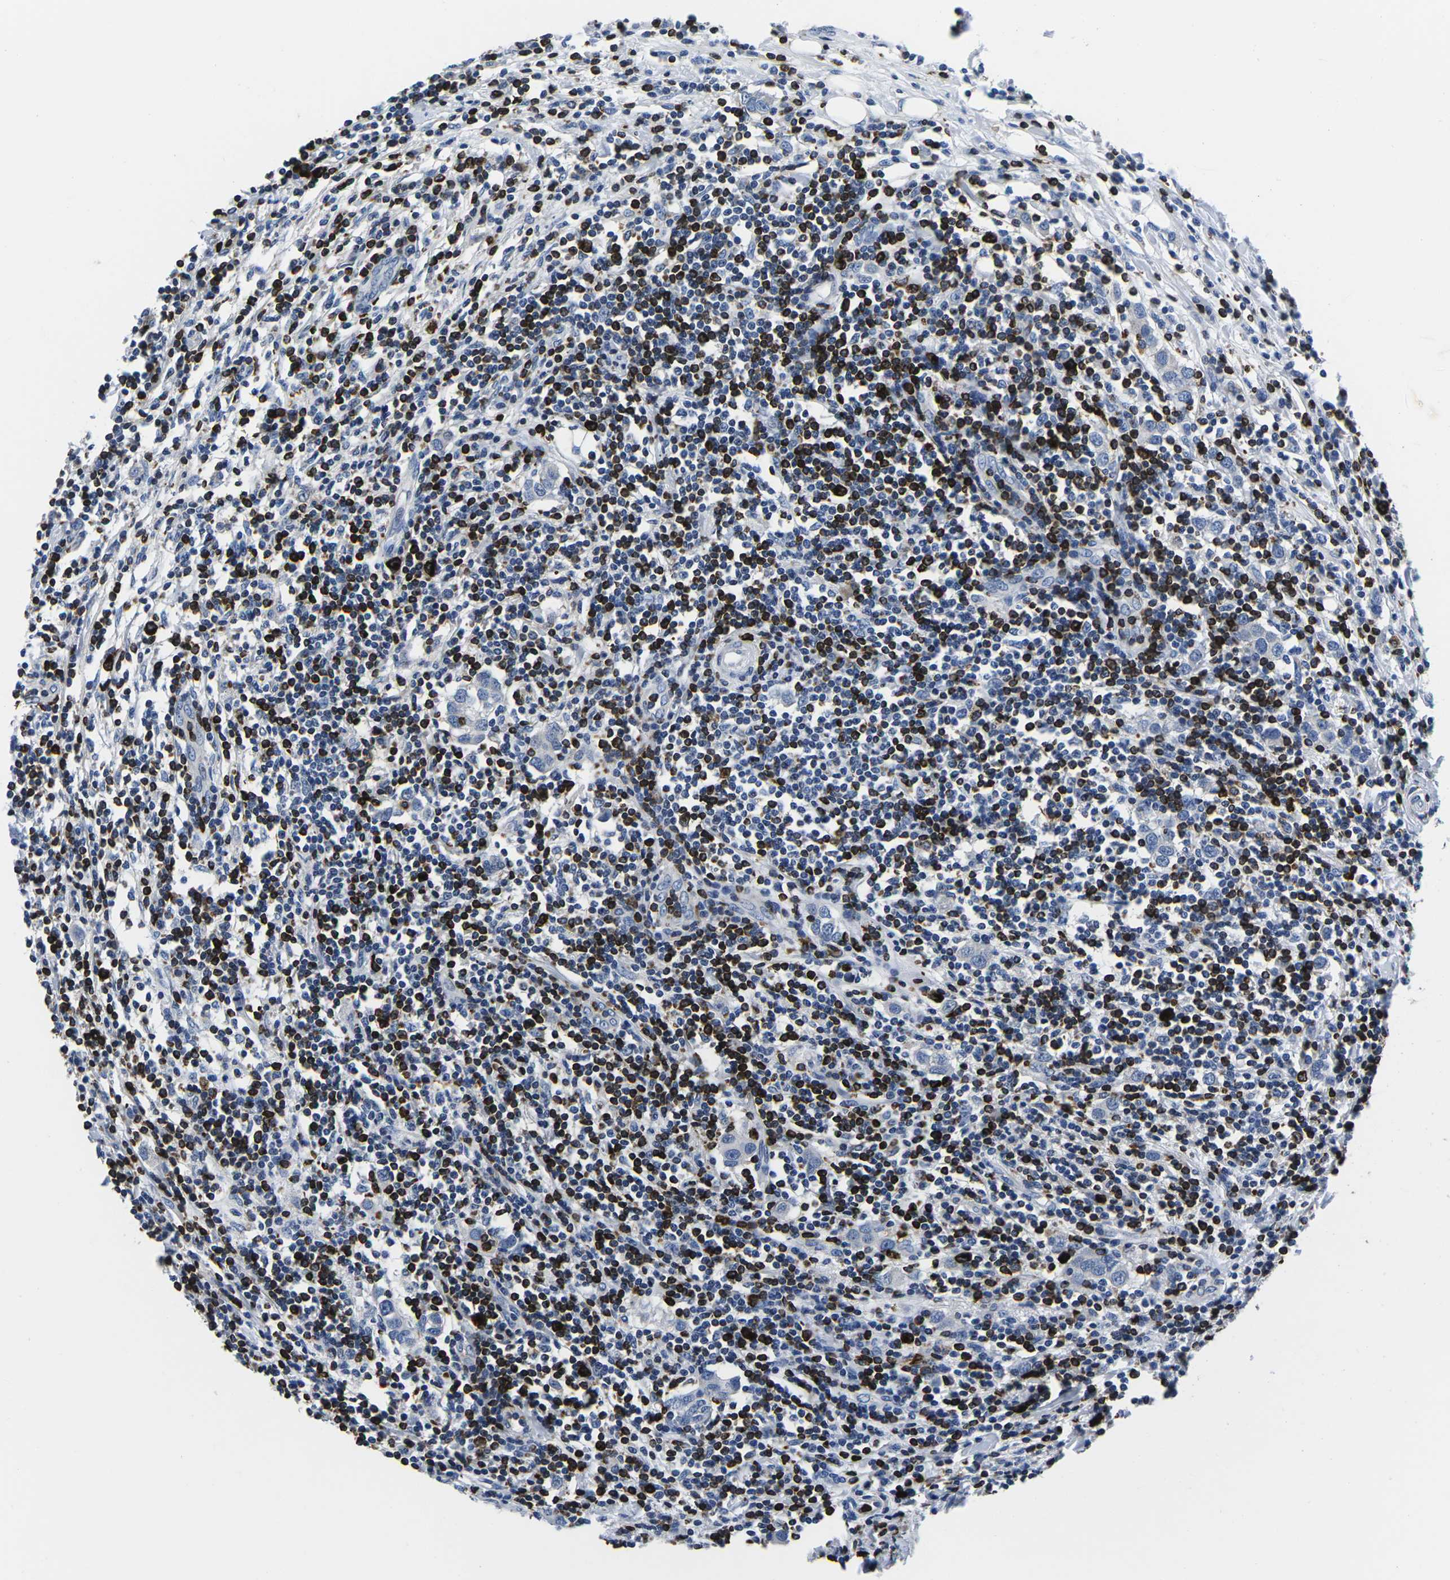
{"staining": {"intensity": "negative", "quantity": "none", "location": "none"}, "tissue": "breast cancer", "cell_type": "Tumor cells", "image_type": "cancer", "snomed": [{"axis": "morphology", "description": "Duct carcinoma"}, {"axis": "topography", "description": "Breast"}], "caption": "Immunohistochemistry micrograph of neoplastic tissue: breast intraductal carcinoma stained with DAB demonstrates no significant protein positivity in tumor cells. The staining was performed using DAB to visualize the protein expression in brown, while the nuclei were stained in blue with hematoxylin (Magnification: 20x).", "gene": "CTSW", "patient": {"sex": "female", "age": 50}}